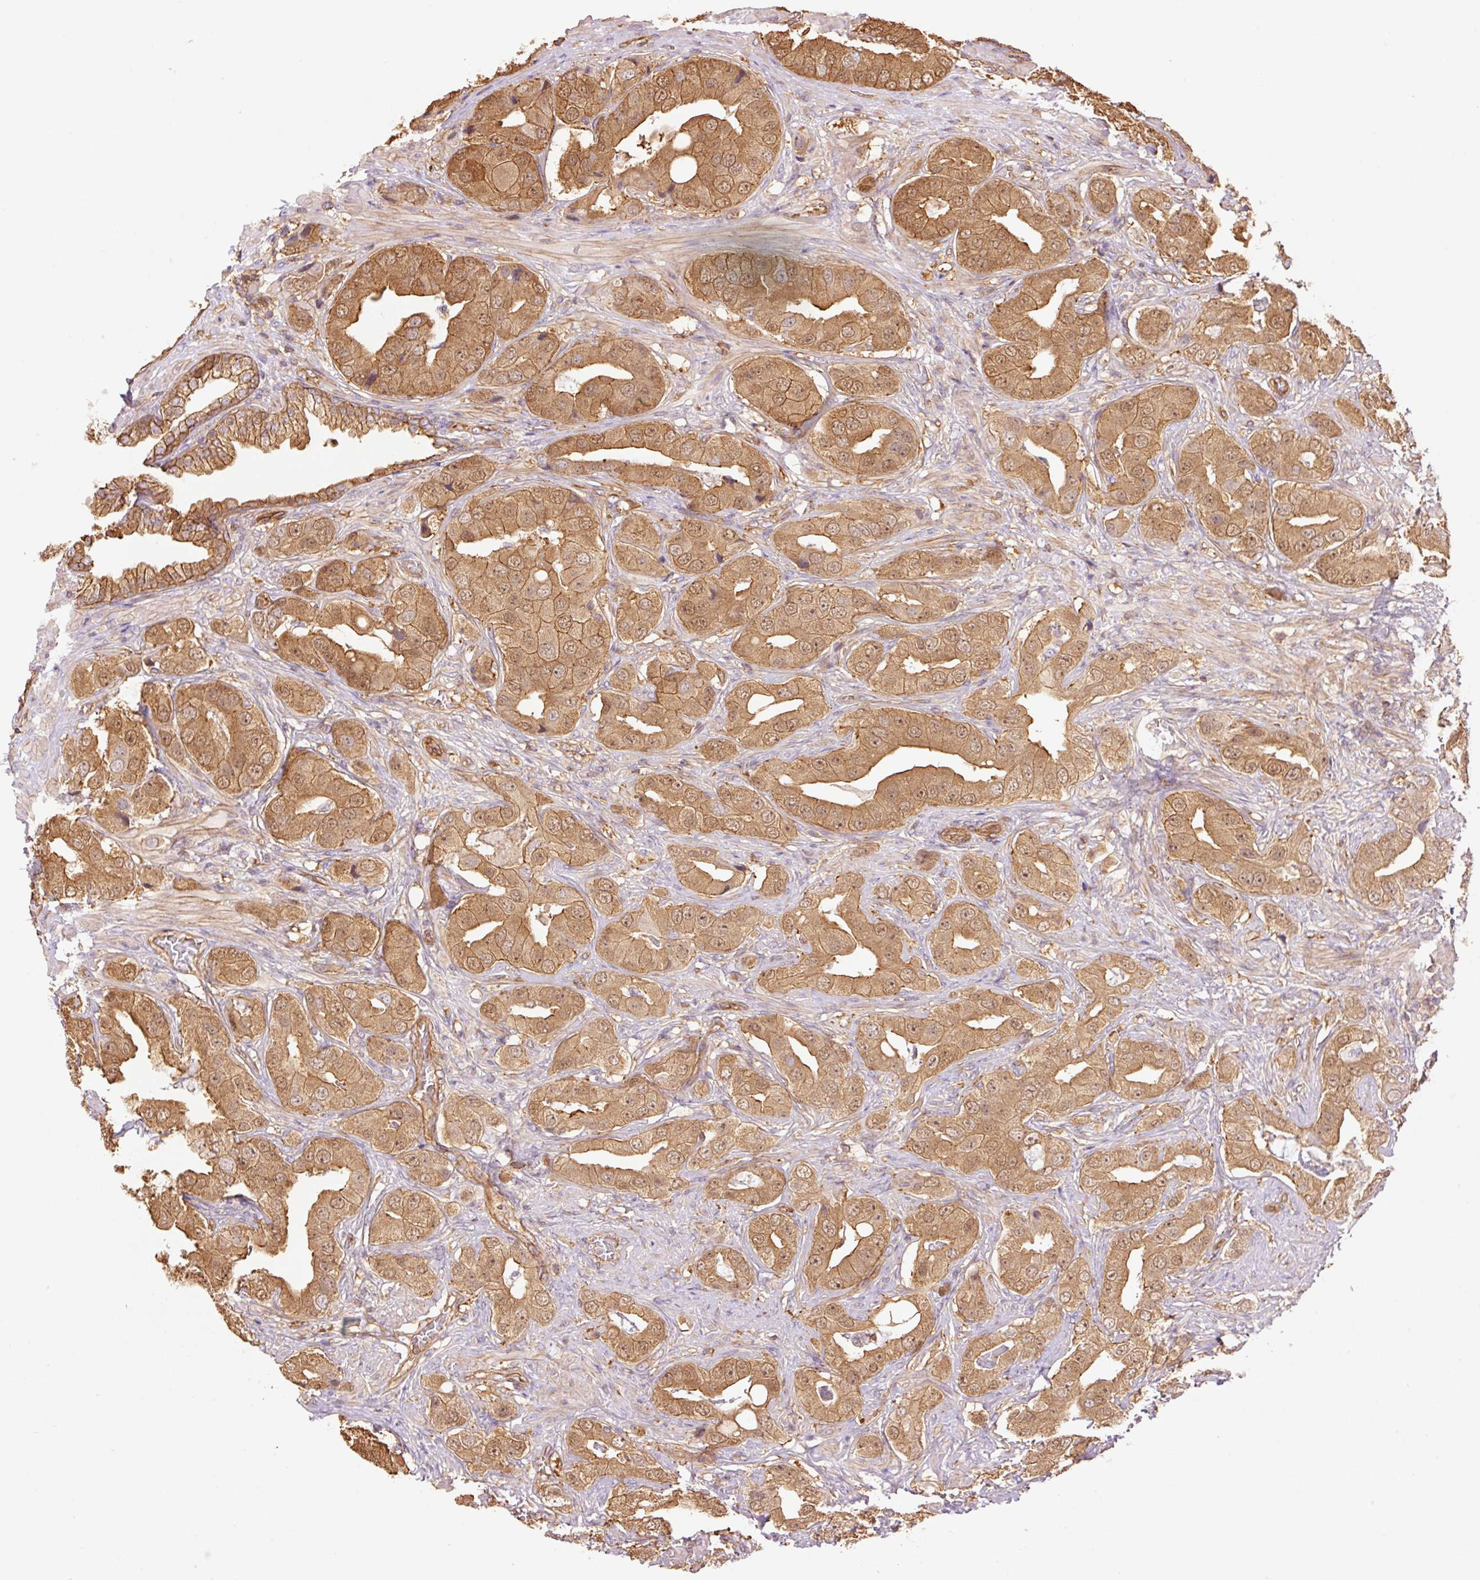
{"staining": {"intensity": "moderate", "quantity": ">75%", "location": "cytoplasmic/membranous,nuclear"}, "tissue": "prostate cancer", "cell_type": "Tumor cells", "image_type": "cancer", "snomed": [{"axis": "morphology", "description": "Adenocarcinoma, High grade"}, {"axis": "topography", "description": "Prostate"}], "caption": "Moderate cytoplasmic/membranous and nuclear staining is identified in approximately >75% of tumor cells in prostate high-grade adenocarcinoma. (DAB (3,3'-diaminobenzidine) IHC with brightfield microscopy, high magnification).", "gene": "PPP1R1B", "patient": {"sex": "male", "age": 63}}